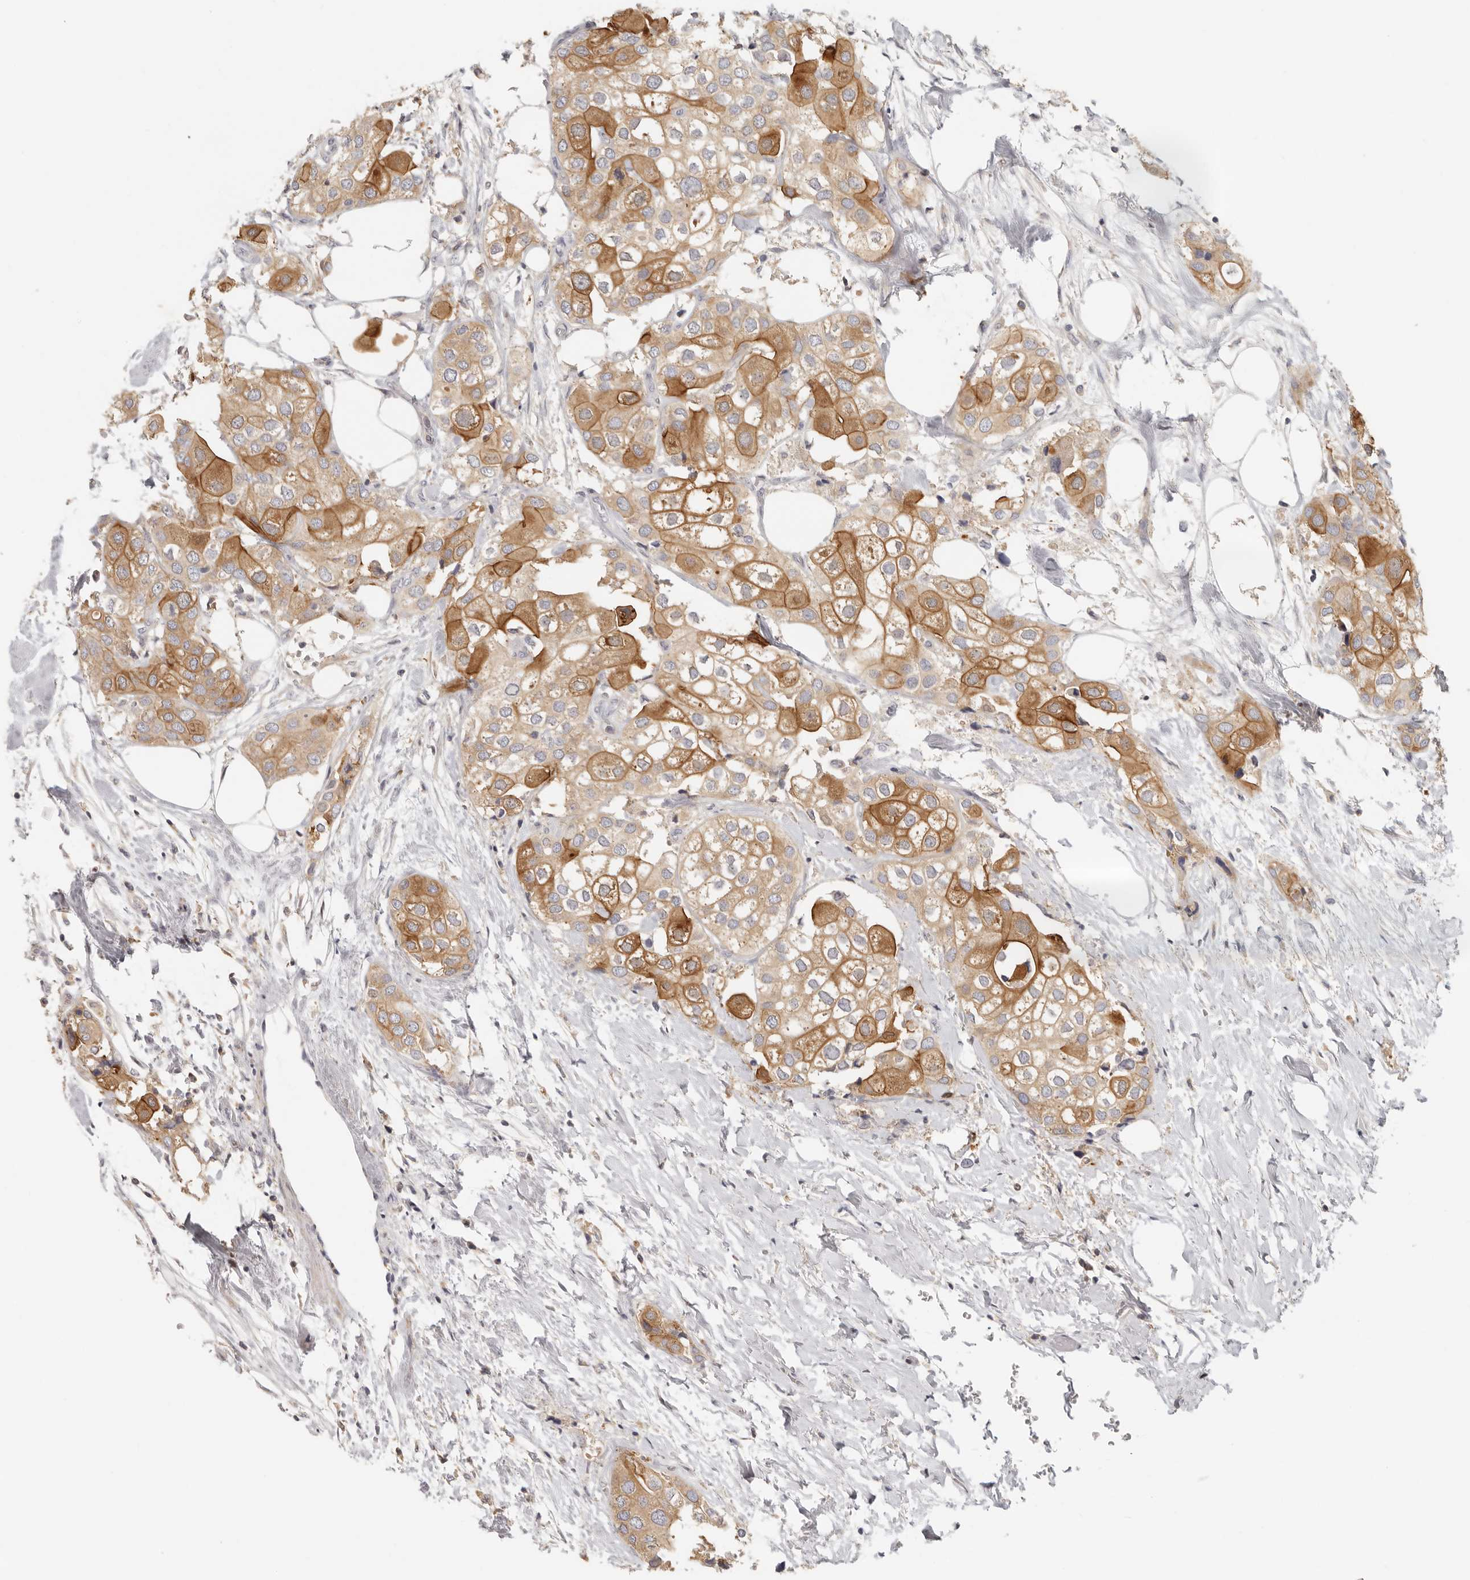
{"staining": {"intensity": "moderate", "quantity": ">75%", "location": "cytoplasmic/membranous"}, "tissue": "urothelial cancer", "cell_type": "Tumor cells", "image_type": "cancer", "snomed": [{"axis": "morphology", "description": "Urothelial carcinoma, High grade"}, {"axis": "topography", "description": "Urinary bladder"}], "caption": "Immunohistochemical staining of urothelial carcinoma (high-grade) shows medium levels of moderate cytoplasmic/membranous expression in approximately >75% of tumor cells.", "gene": "ANXA9", "patient": {"sex": "male", "age": 64}}